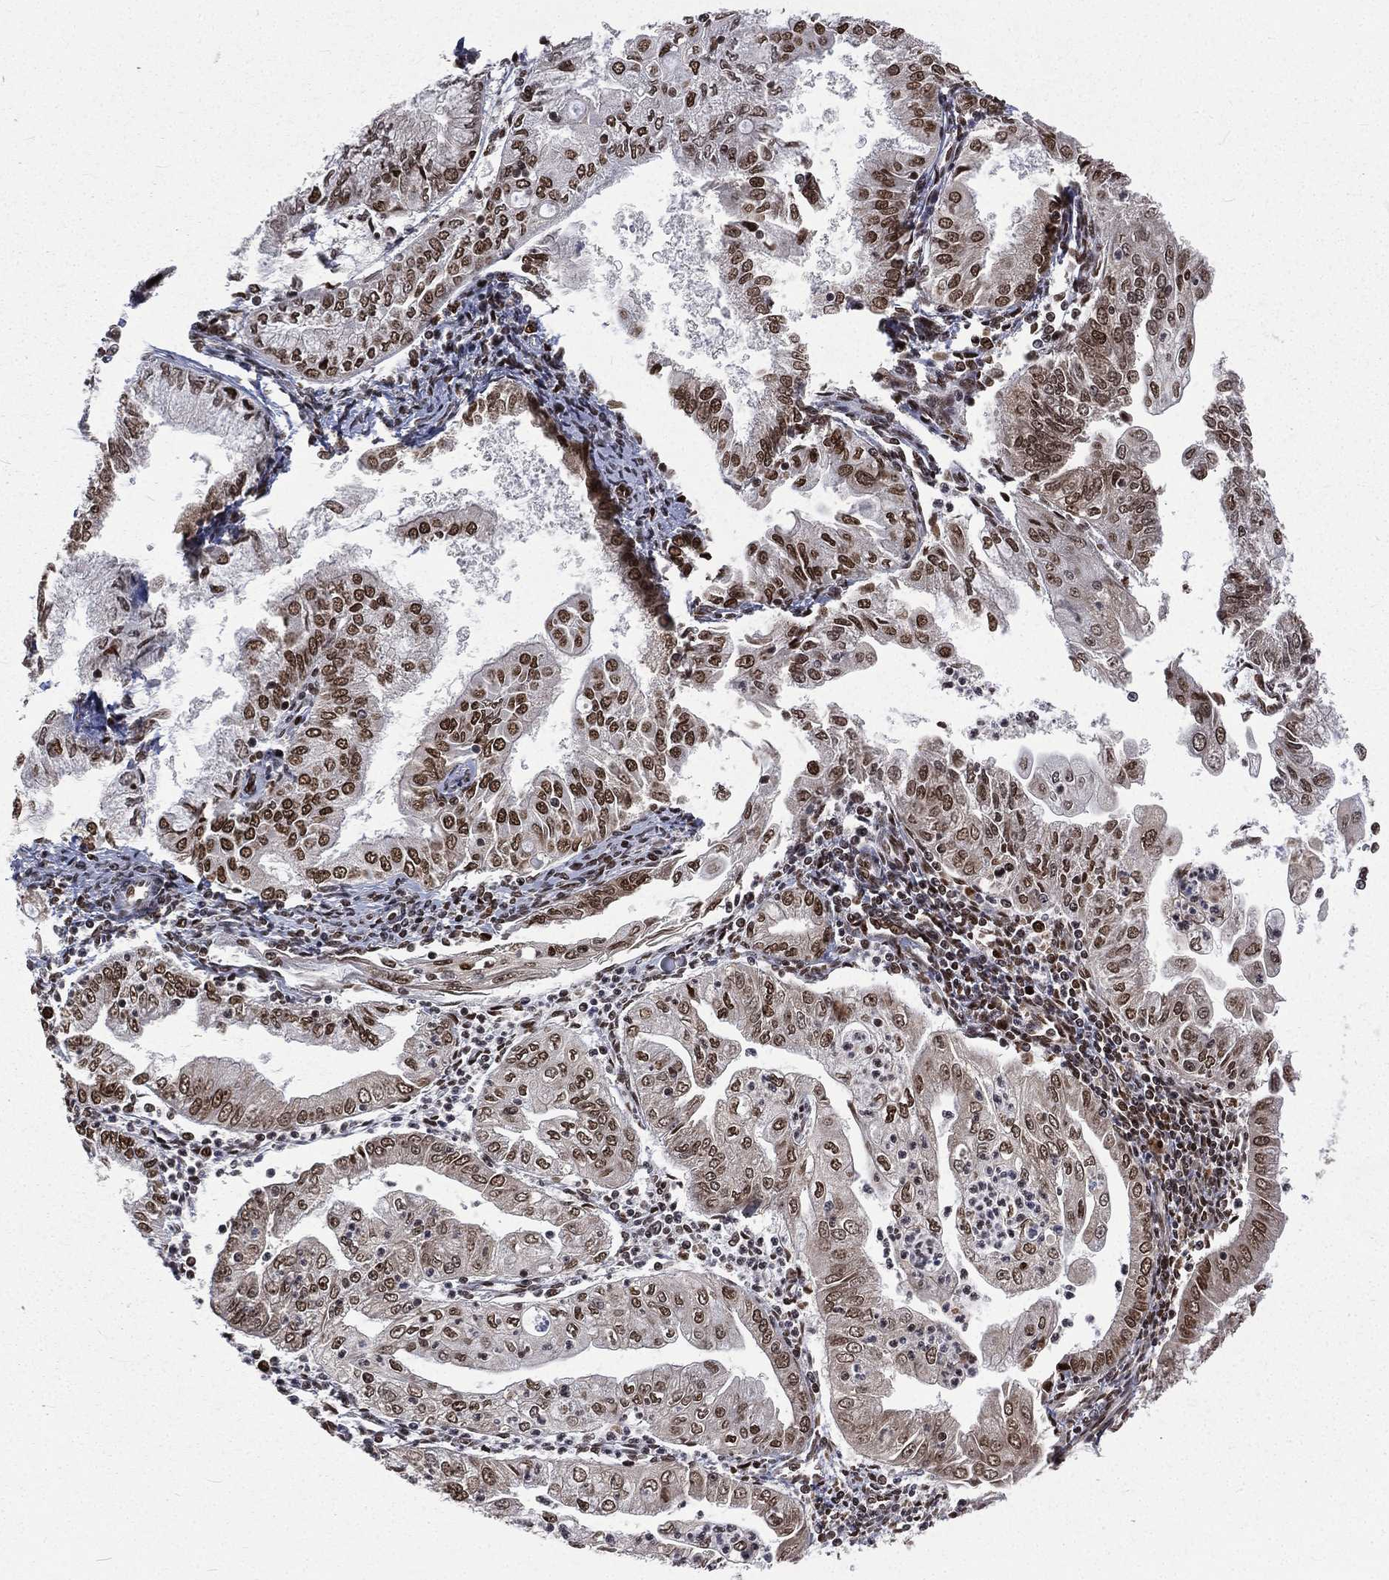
{"staining": {"intensity": "strong", "quantity": ">75%", "location": "nuclear"}, "tissue": "endometrial cancer", "cell_type": "Tumor cells", "image_type": "cancer", "snomed": [{"axis": "morphology", "description": "Adenocarcinoma, NOS"}, {"axis": "topography", "description": "Endometrium"}], "caption": "Tumor cells display strong nuclear positivity in approximately >75% of cells in endometrial cancer (adenocarcinoma).", "gene": "POLB", "patient": {"sex": "female", "age": 56}}